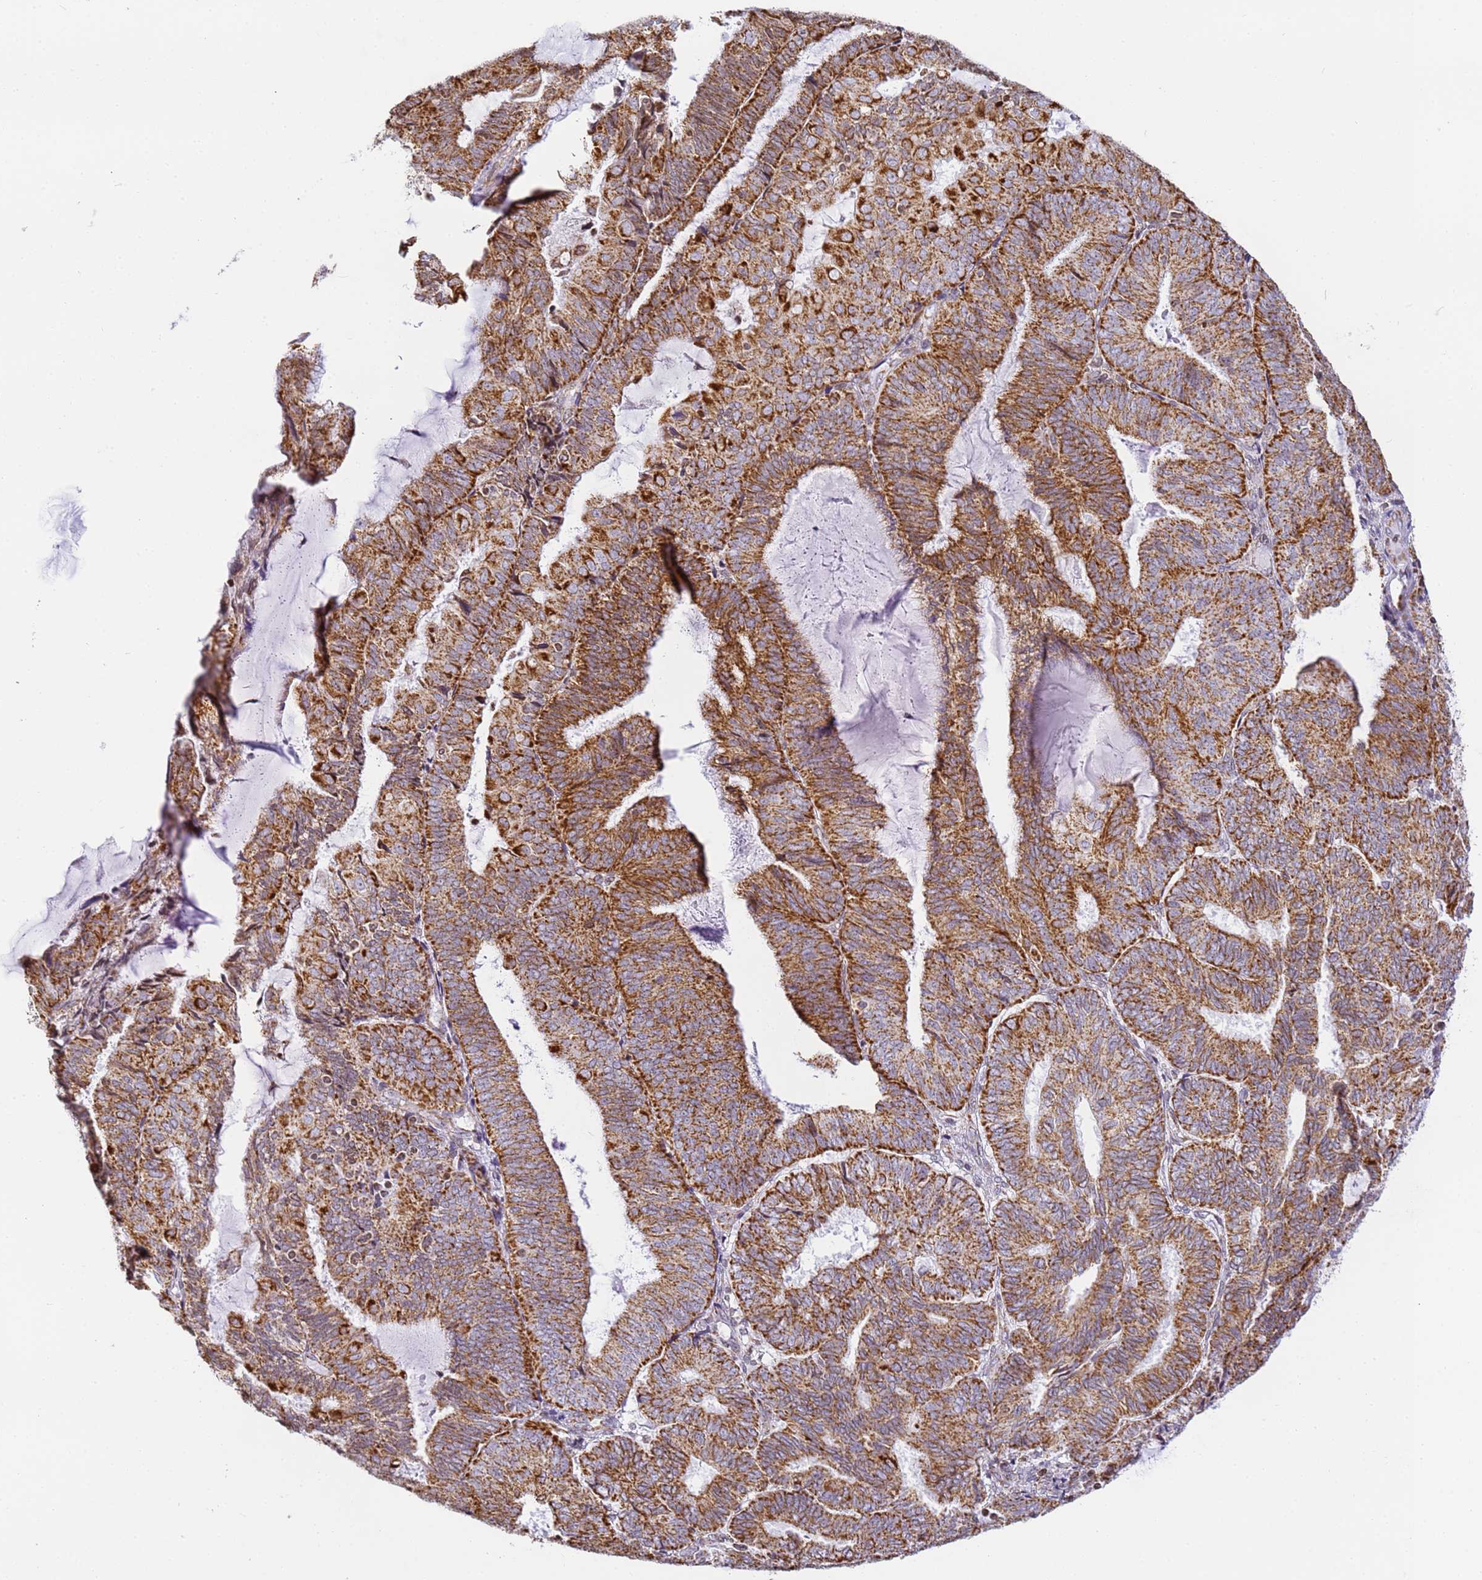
{"staining": {"intensity": "strong", "quantity": ">75%", "location": "cytoplasmic/membranous"}, "tissue": "endometrial cancer", "cell_type": "Tumor cells", "image_type": "cancer", "snomed": [{"axis": "morphology", "description": "Adenocarcinoma, NOS"}, {"axis": "topography", "description": "Endometrium"}], "caption": "Endometrial adenocarcinoma stained with immunohistochemistry shows strong cytoplasmic/membranous expression in approximately >75% of tumor cells.", "gene": "HSPE1", "patient": {"sex": "female", "age": 81}}